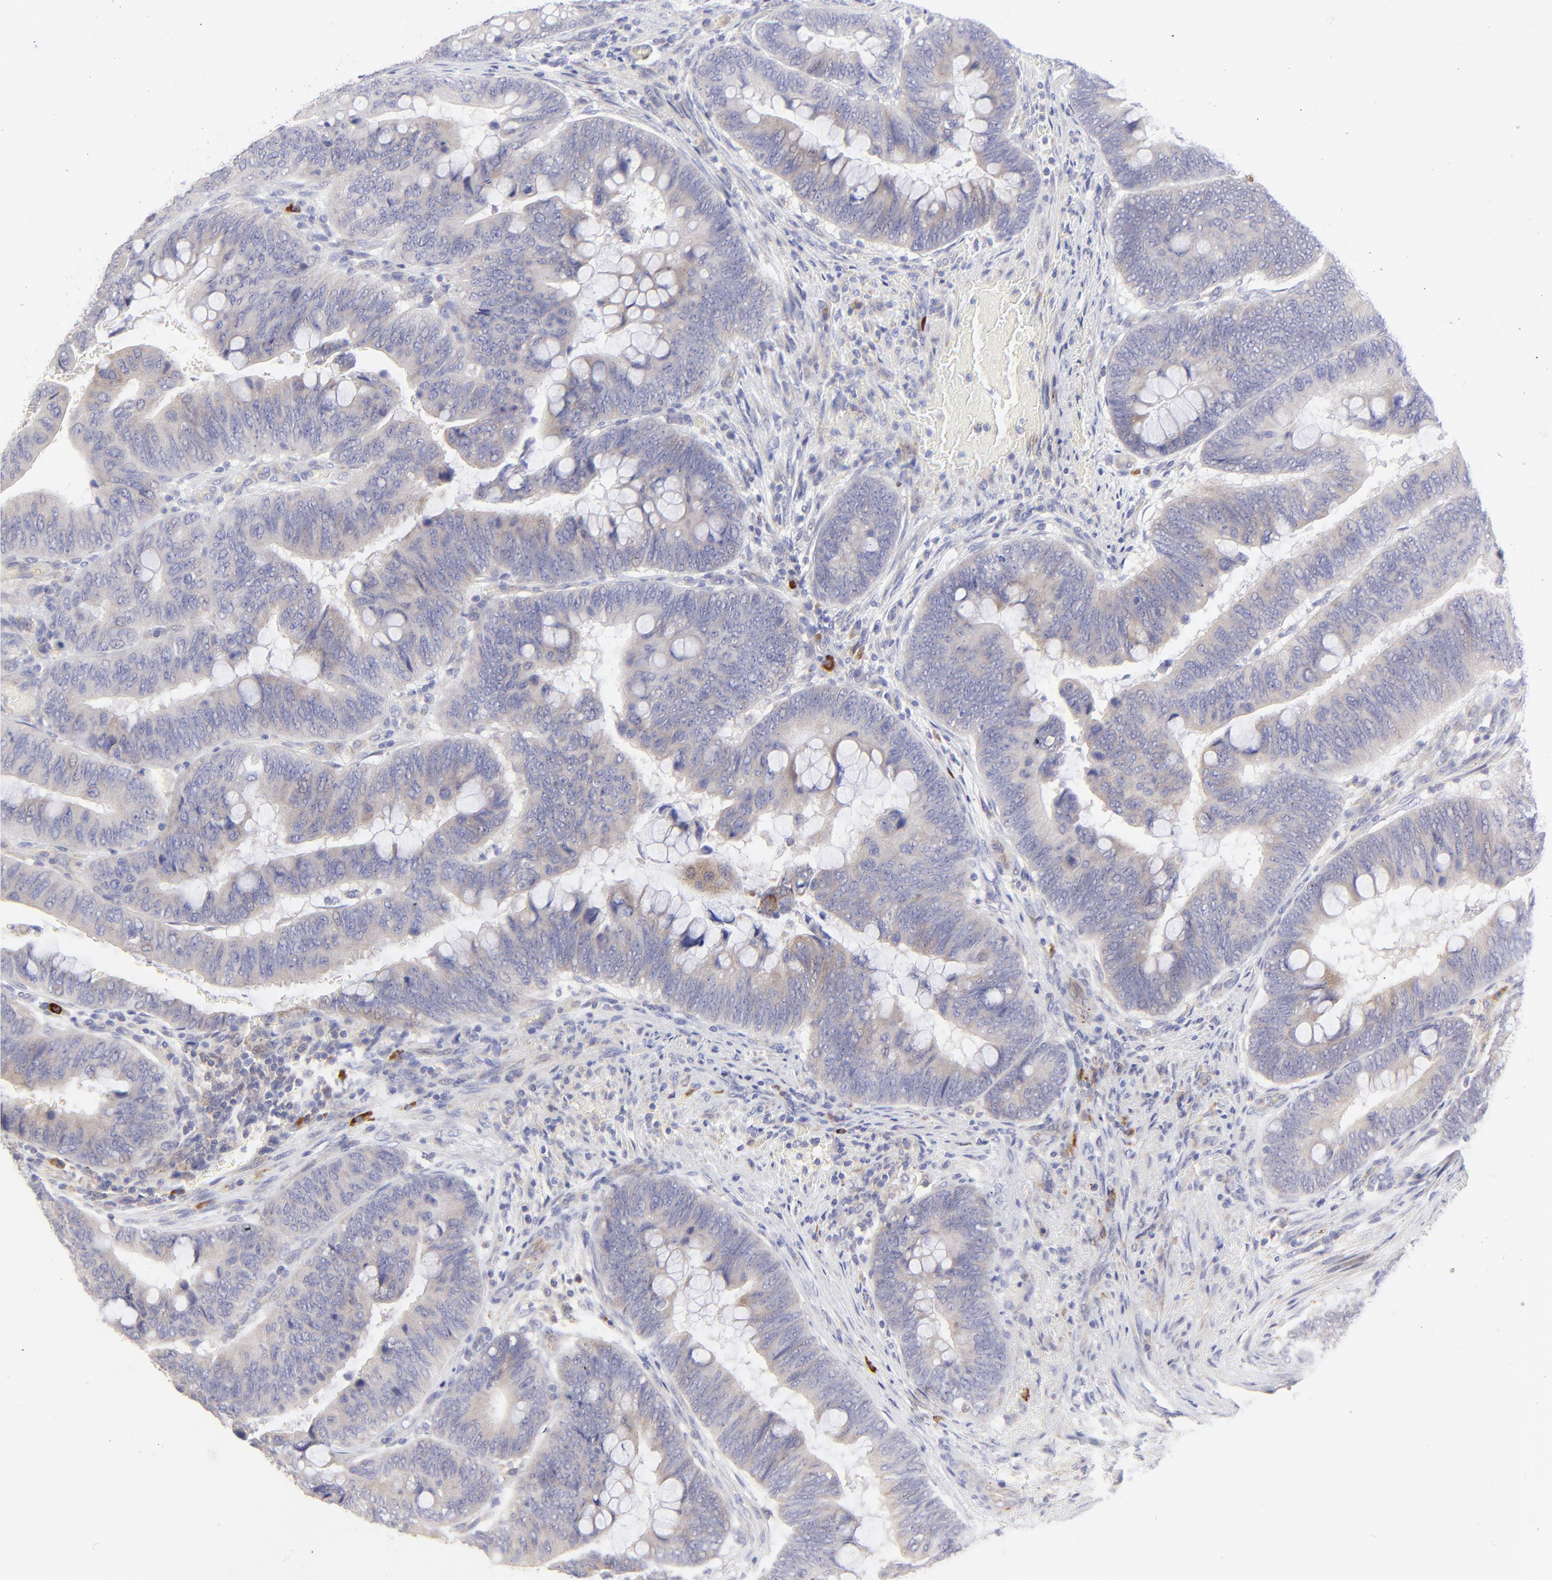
{"staining": {"intensity": "weak", "quantity": ">75%", "location": "cytoplasmic/membranous"}, "tissue": "colorectal cancer", "cell_type": "Tumor cells", "image_type": "cancer", "snomed": [{"axis": "morphology", "description": "Normal tissue, NOS"}, {"axis": "morphology", "description": "Adenocarcinoma, NOS"}, {"axis": "topography", "description": "Rectum"}], "caption": "Brown immunohistochemical staining in colorectal cancer (adenocarcinoma) reveals weak cytoplasmic/membranous positivity in about >75% of tumor cells.", "gene": "LHFPL1", "patient": {"sex": "male", "age": 92}}